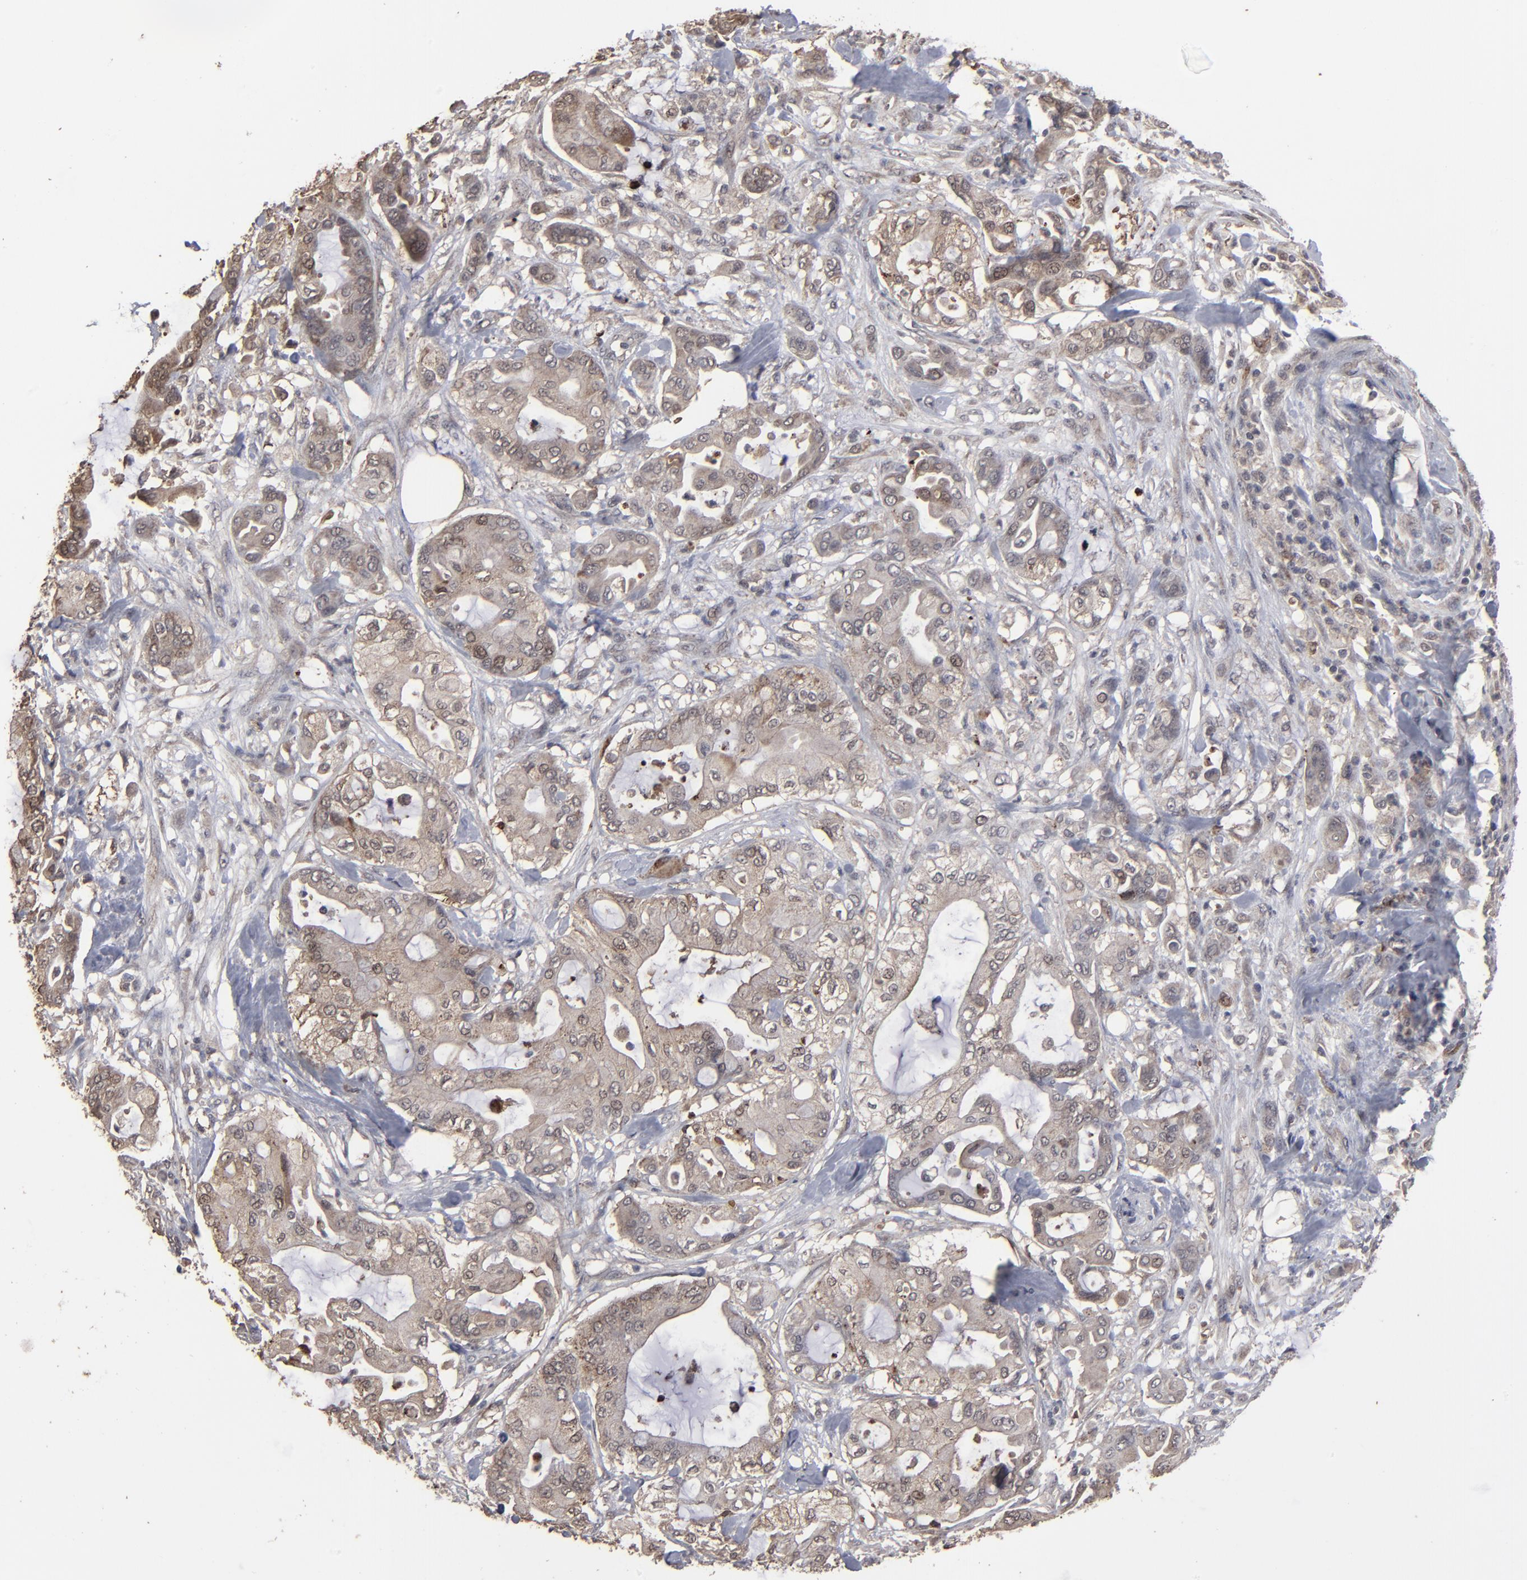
{"staining": {"intensity": "weak", "quantity": ">75%", "location": "cytoplasmic/membranous,nuclear"}, "tissue": "pancreatic cancer", "cell_type": "Tumor cells", "image_type": "cancer", "snomed": [{"axis": "morphology", "description": "Adenocarcinoma, NOS"}, {"axis": "morphology", "description": "Adenocarcinoma, metastatic, NOS"}, {"axis": "topography", "description": "Lymph node"}, {"axis": "topography", "description": "Pancreas"}, {"axis": "topography", "description": "Duodenum"}], "caption": "Immunohistochemical staining of human pancreatic cancer shows weak cytoplasmic/membranous and nuclear protein staining in approximately >75% of tumor cells.", "gene": "SLC22A17", "patient": {"sex": "female", "age": 64}}